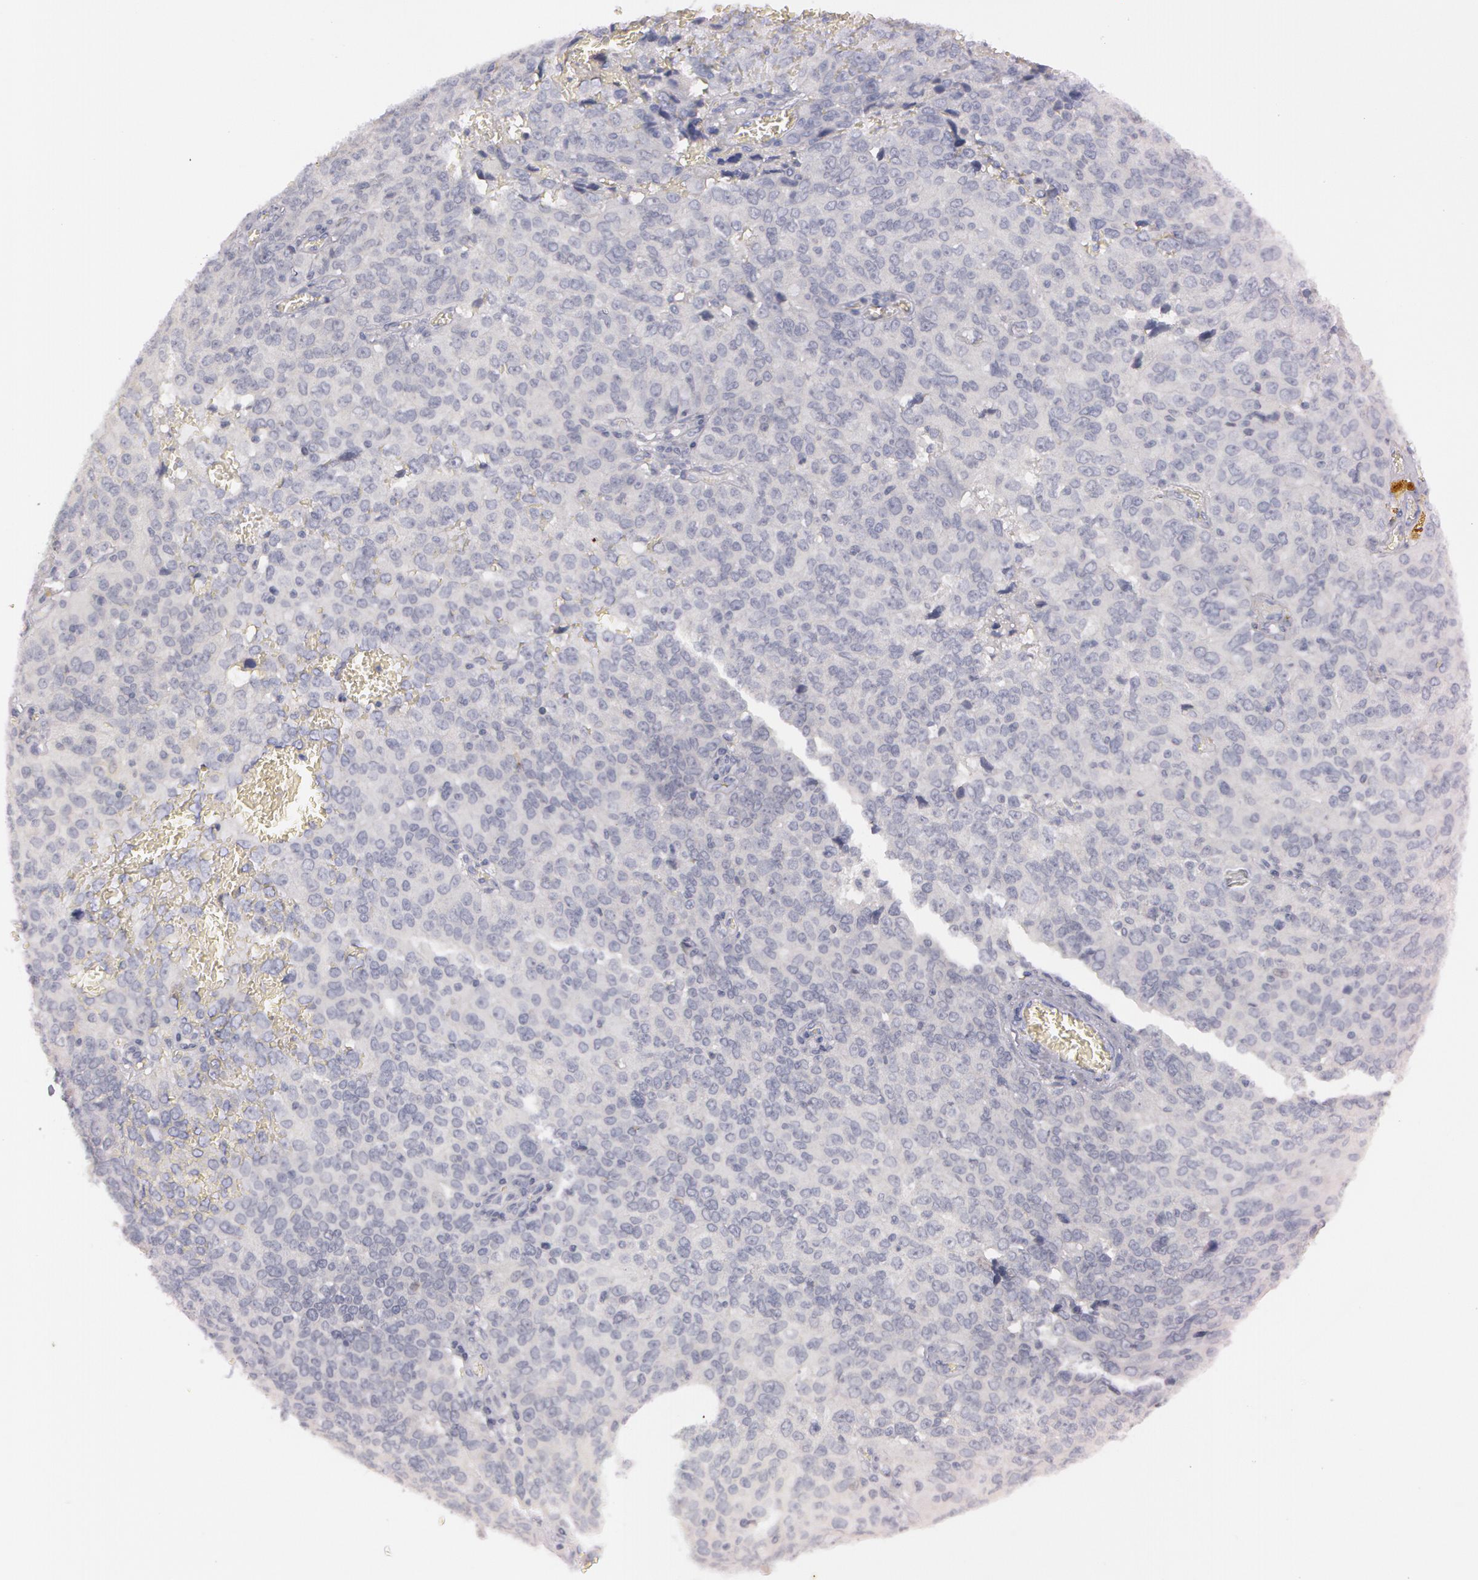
{"staining": {"intensity": "negative", "quantity": "none", "location": "none"}, "tissue": "ovarian cancer", "cell_type": "Tumor cells", "image_type": "cancer", "snomed": [{"axis": "morphology", "description": "Carcinoma, endometroid"}, {"axis": "topography", "description": "Ovary"}], "caption": "This micrograph is of ovarian endometroid carcinoma stained with IHC to label a protein in brown with the nuclei are counter-stained blue. There is no positivity in tumor cells.", "gene": "IL1RN", "patient": {"sex": "female", "age": 75}}